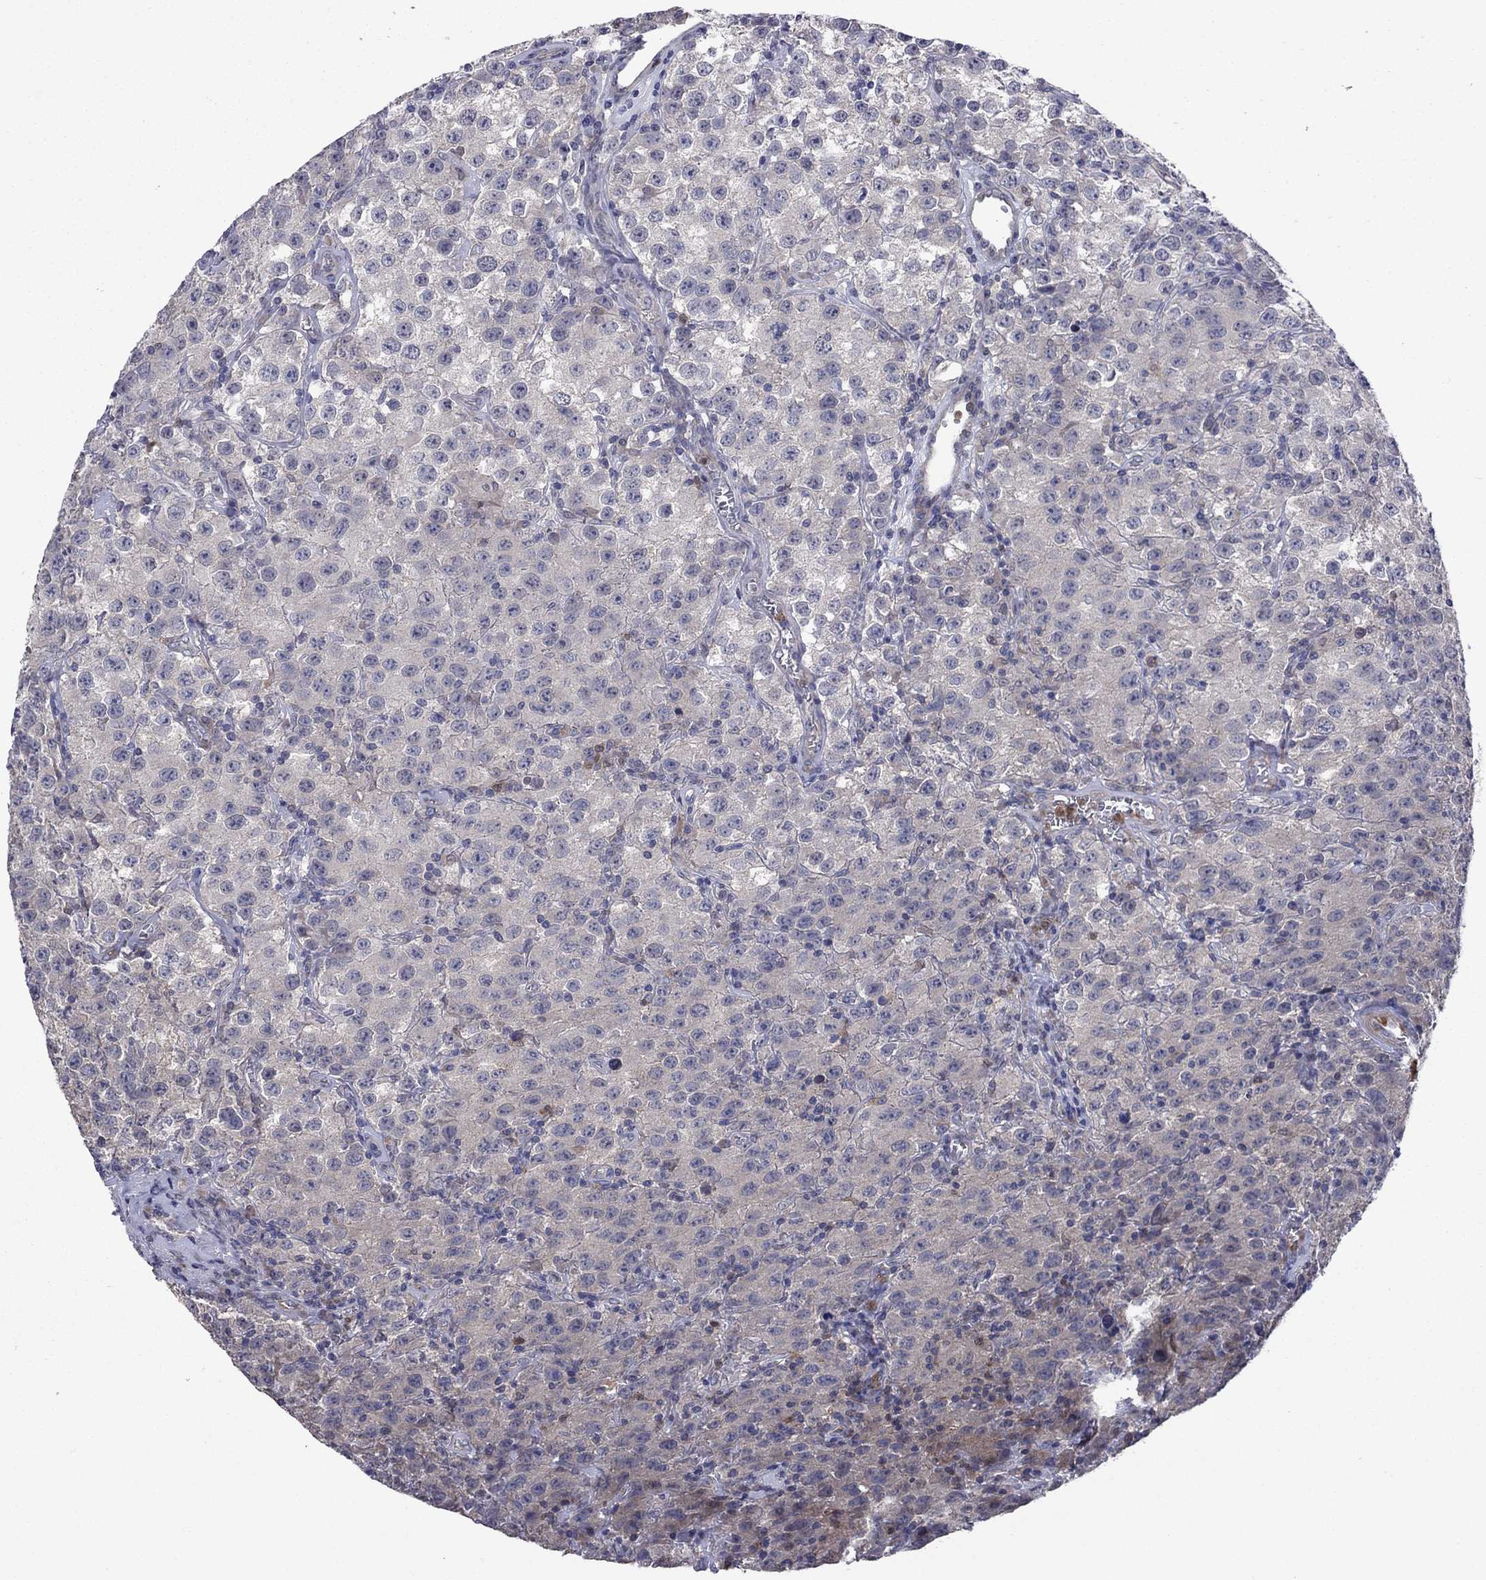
{"staining": {"intensity": "negative", "quantity": "none", "location": "none"}, "tissue": "testis cancer", "cell_type": "Tumor cells", "image_type": "cancer", "snomed": [{"axis": "morphology", "description": "Seminoma, NOS"}, {"axis": "topography", "description": "Testis"}], "caption": "Immunohistochemistry of human seminoma (testis) demonstrates no staining in tumor cells.", "gene": "MSRB1", "patient": {"sex": "male", "age": 52}}